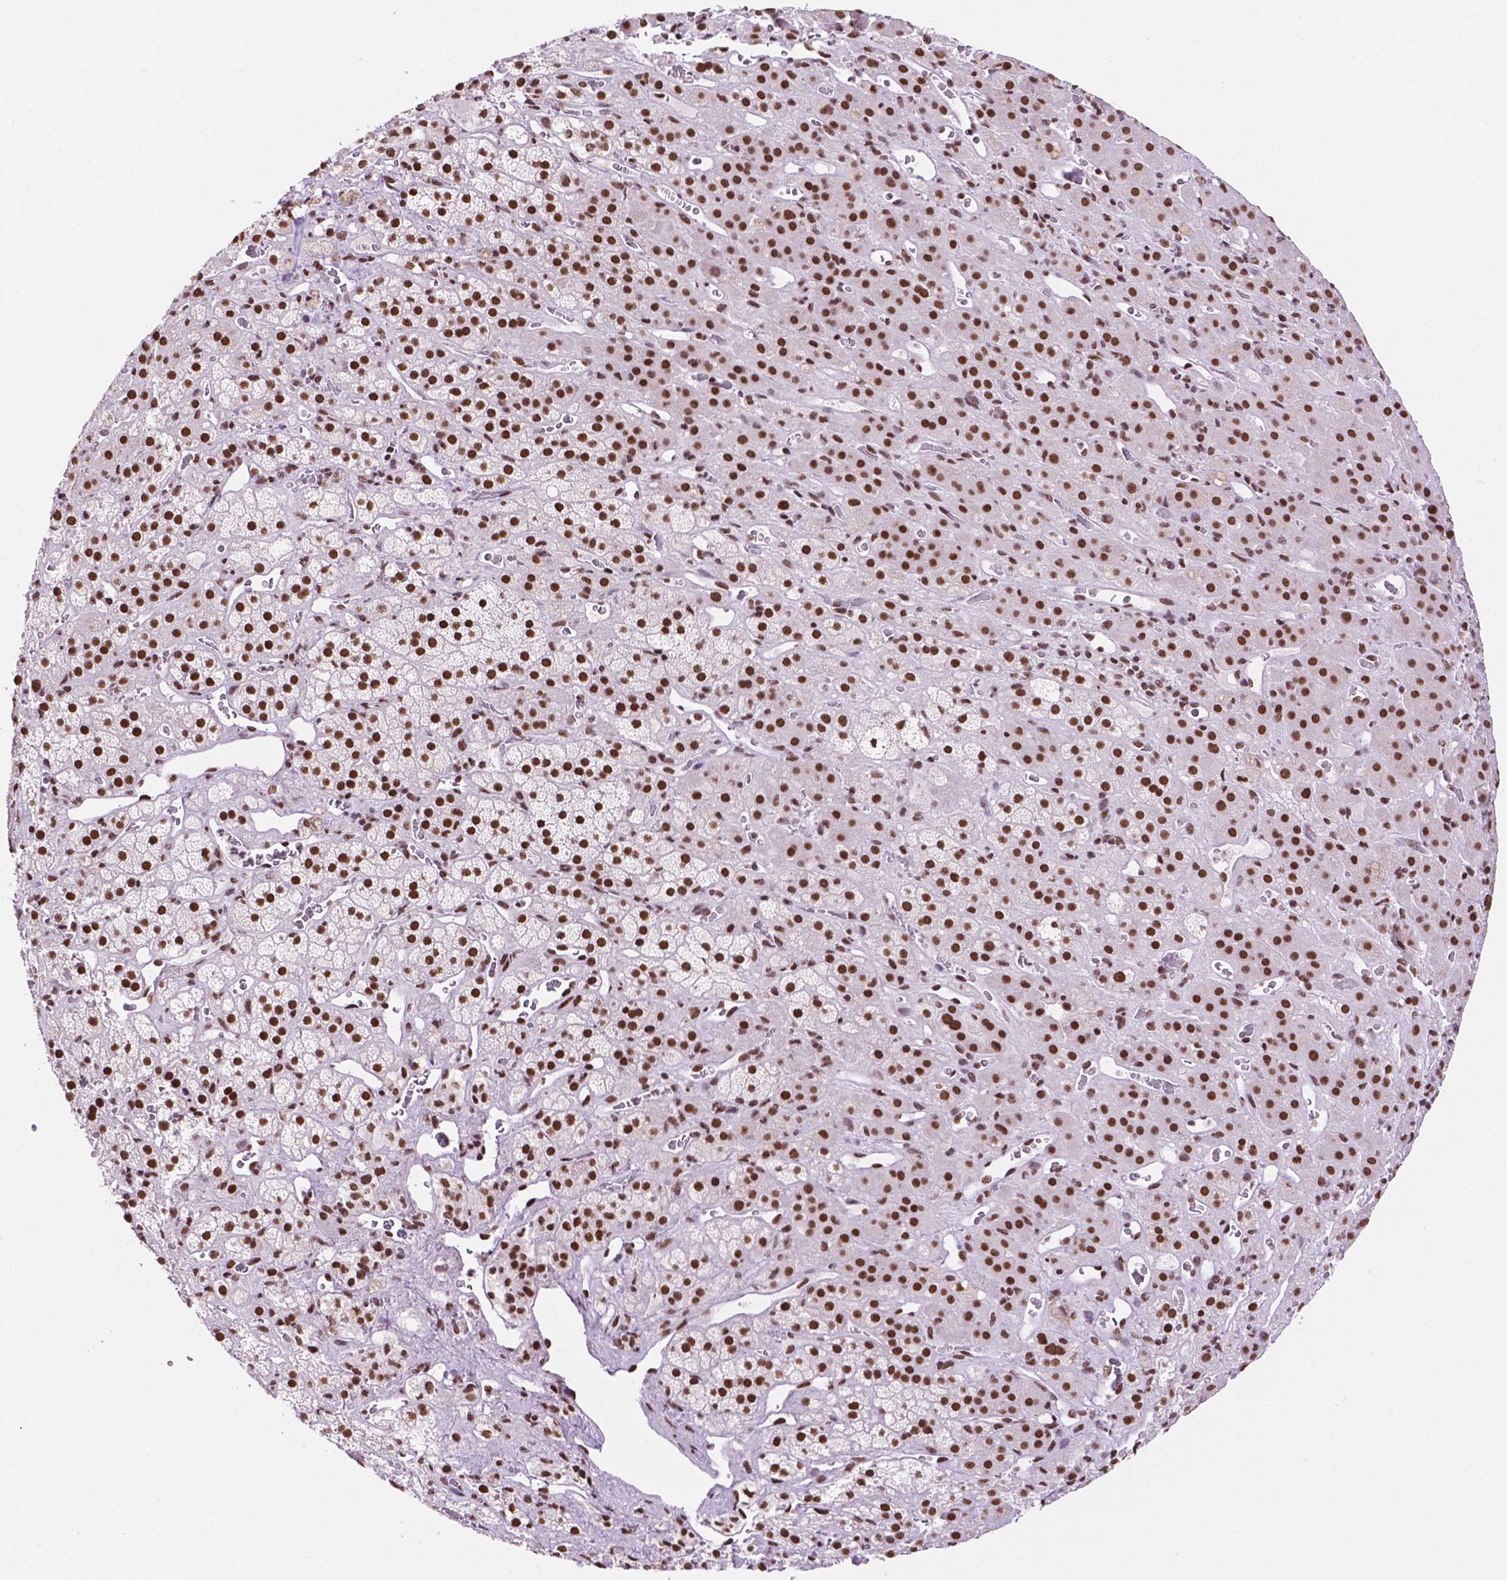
{"staining": {"intensity": "strong", "quantity": ">75%", "location": "nuclear"}, "tissue": "adrenal gland", "cell_type": "Glandular cells", "image_type": "normal", "snomed": [{"axis": "morphology", "description": "Normal tissue, NOS"}, {"axis": "topography", "description": "Adrenal gland"}], "caption": "Human adrenal gland stained for a protein (brown) demonstrates strong nuclear positive positivity in approximately >75% of glandular cells.", "gene": "CCAR2", "patient": {"sex": "male", "age": 57}}